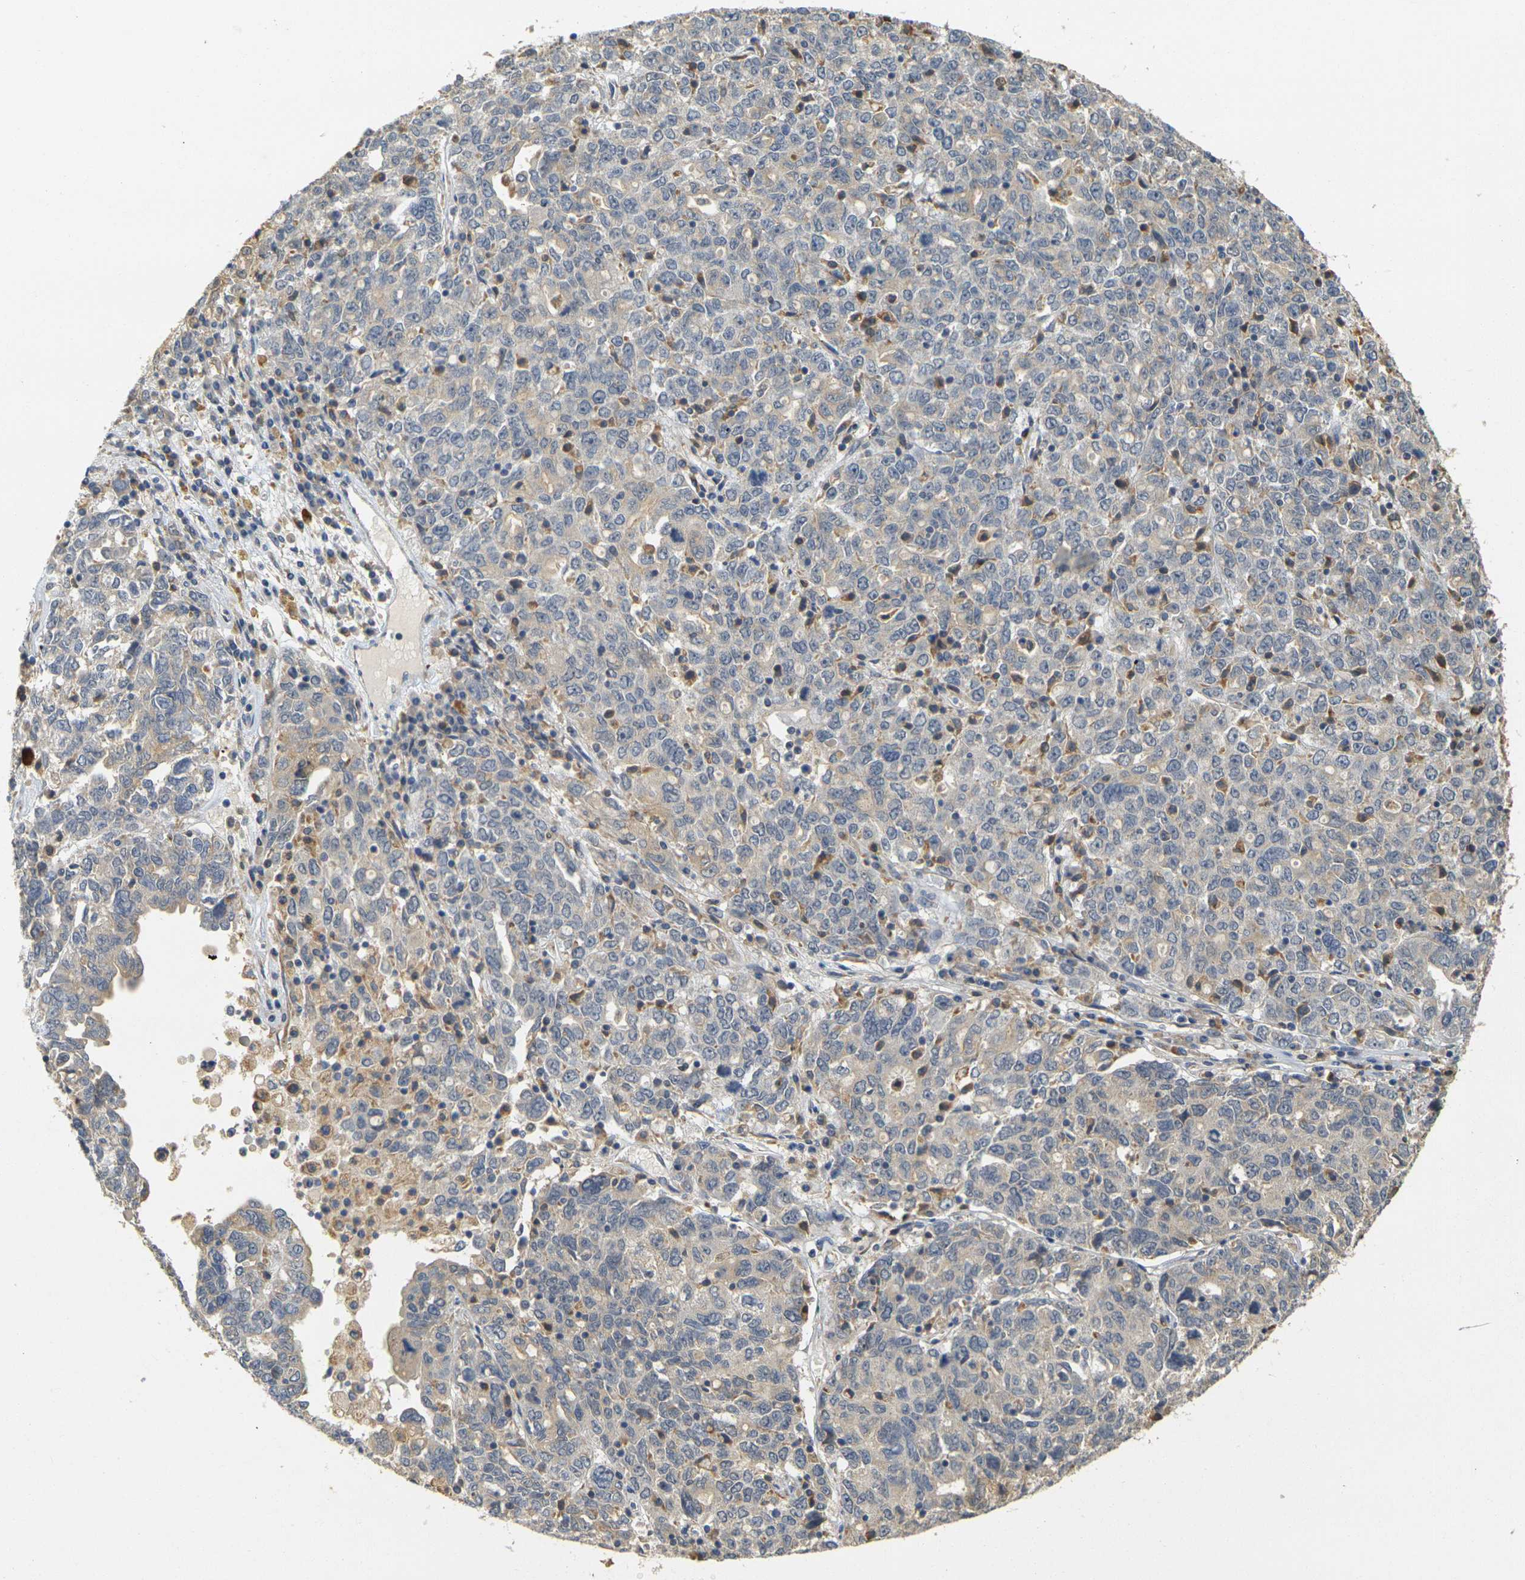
{"staining": {"intensity": "weak", "quantity": ">75%", "location": "cytoplasmic/membranous"}, "tissue": "ovarian cancer", "cell_type": "Tumor cells", "image_type": "cancer", "snomed": [{"axis": "morphology", "description": "Carcinoma, endometroid"}, {"axis": "topography", "description": "Ovary"}], "caption": "Protein expression analysis of human ovarian endometroid carcinoma reveals weak cytoplasmic/membranous staining in about >75% of tumor cells.", "gene": "GDAP1", "patient": {"sex": "female", "age": 62}}